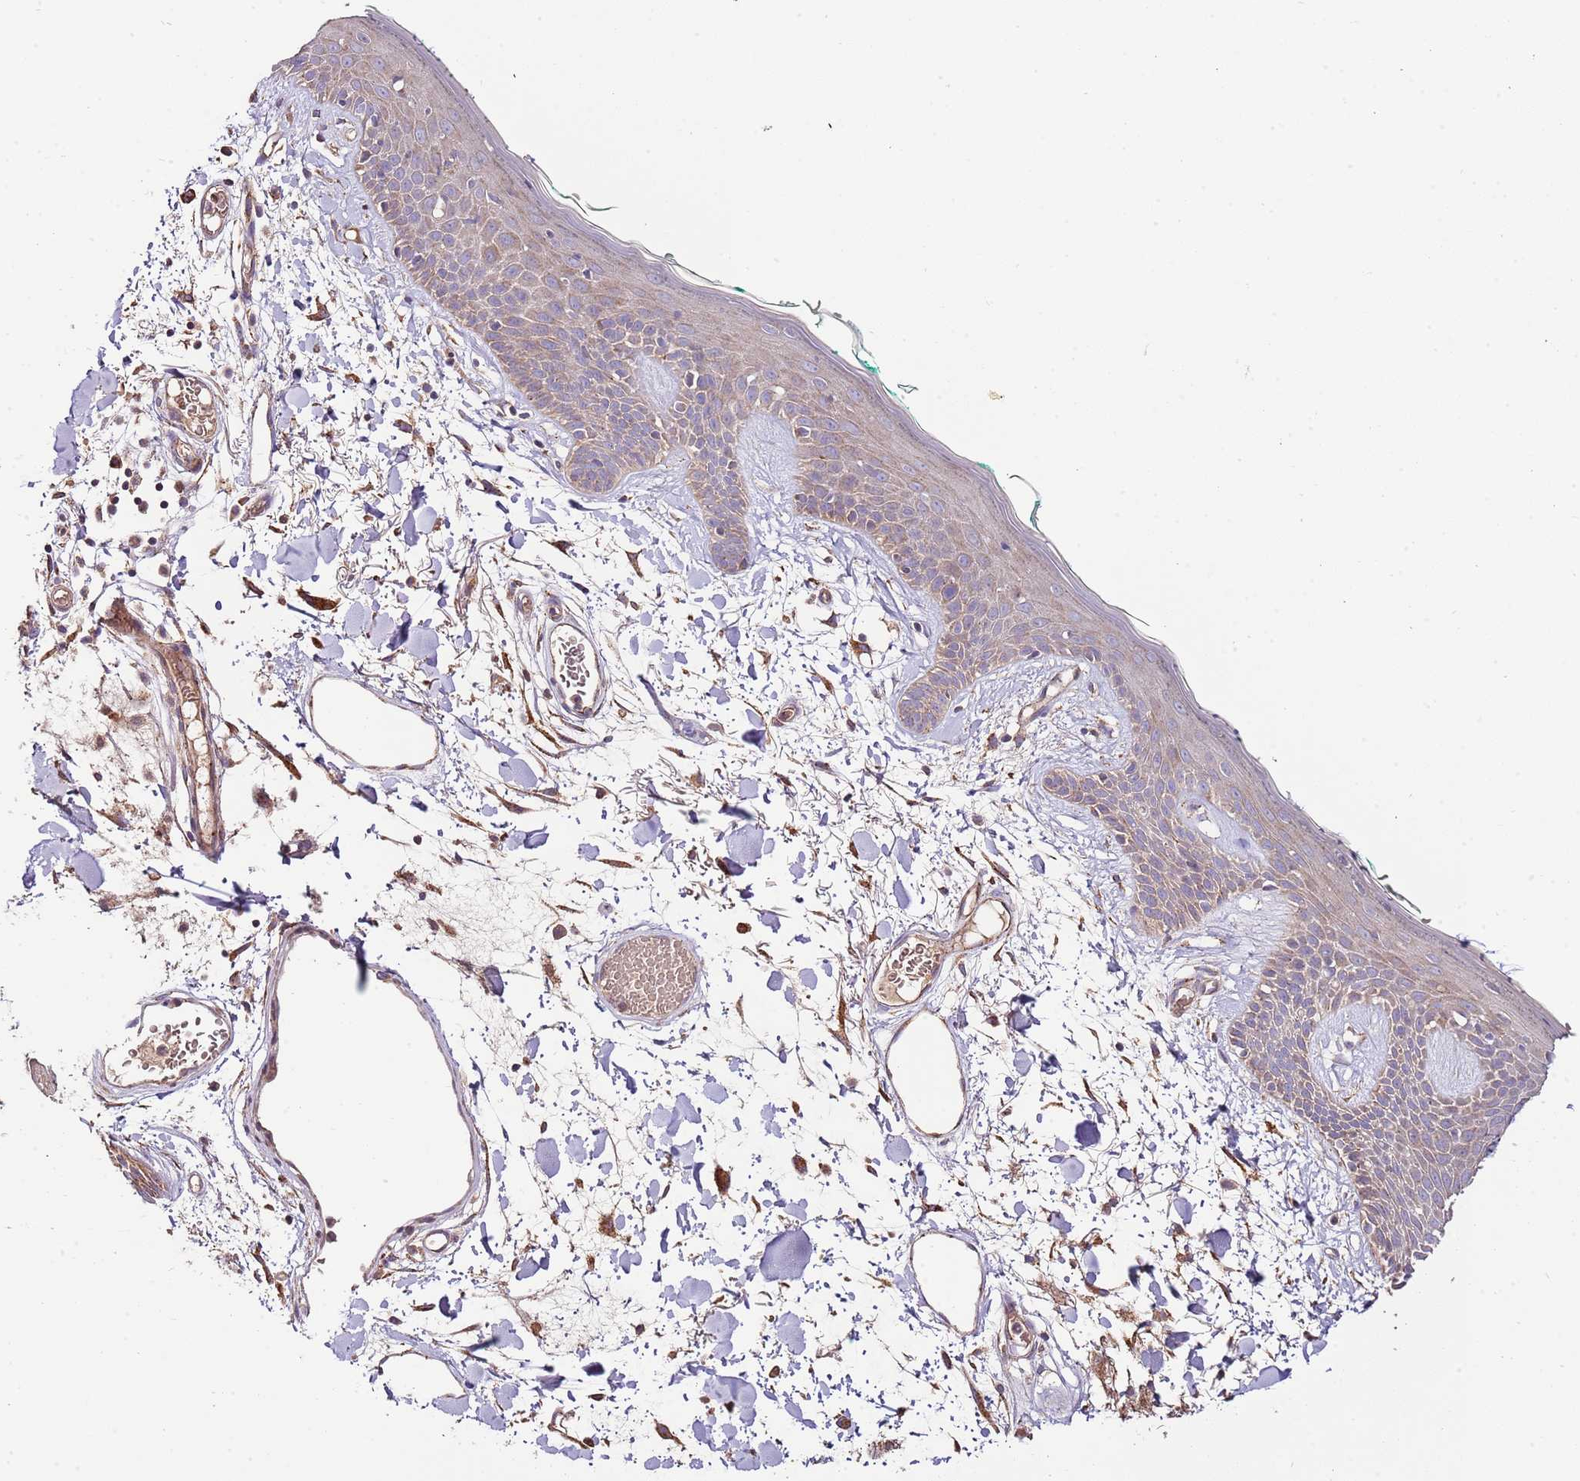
{"staining": {"intensity": "negative", "quantity": "none", "location": "none"}, "tissue": "skin", "cell_type": "Fibroblasts", "image_type": "normal", "snomed": [{"axis": "morphology", "description": "Normal tissue, NOS"}, {"axis": "topography", "description": "Skin"}], "caption": "This is a image of immunohistochemistry staining of normal skin, which shows no staining in fibroblasts.", "gene": "DOCK6", "patient": {"sex": "male", "age": 79}}